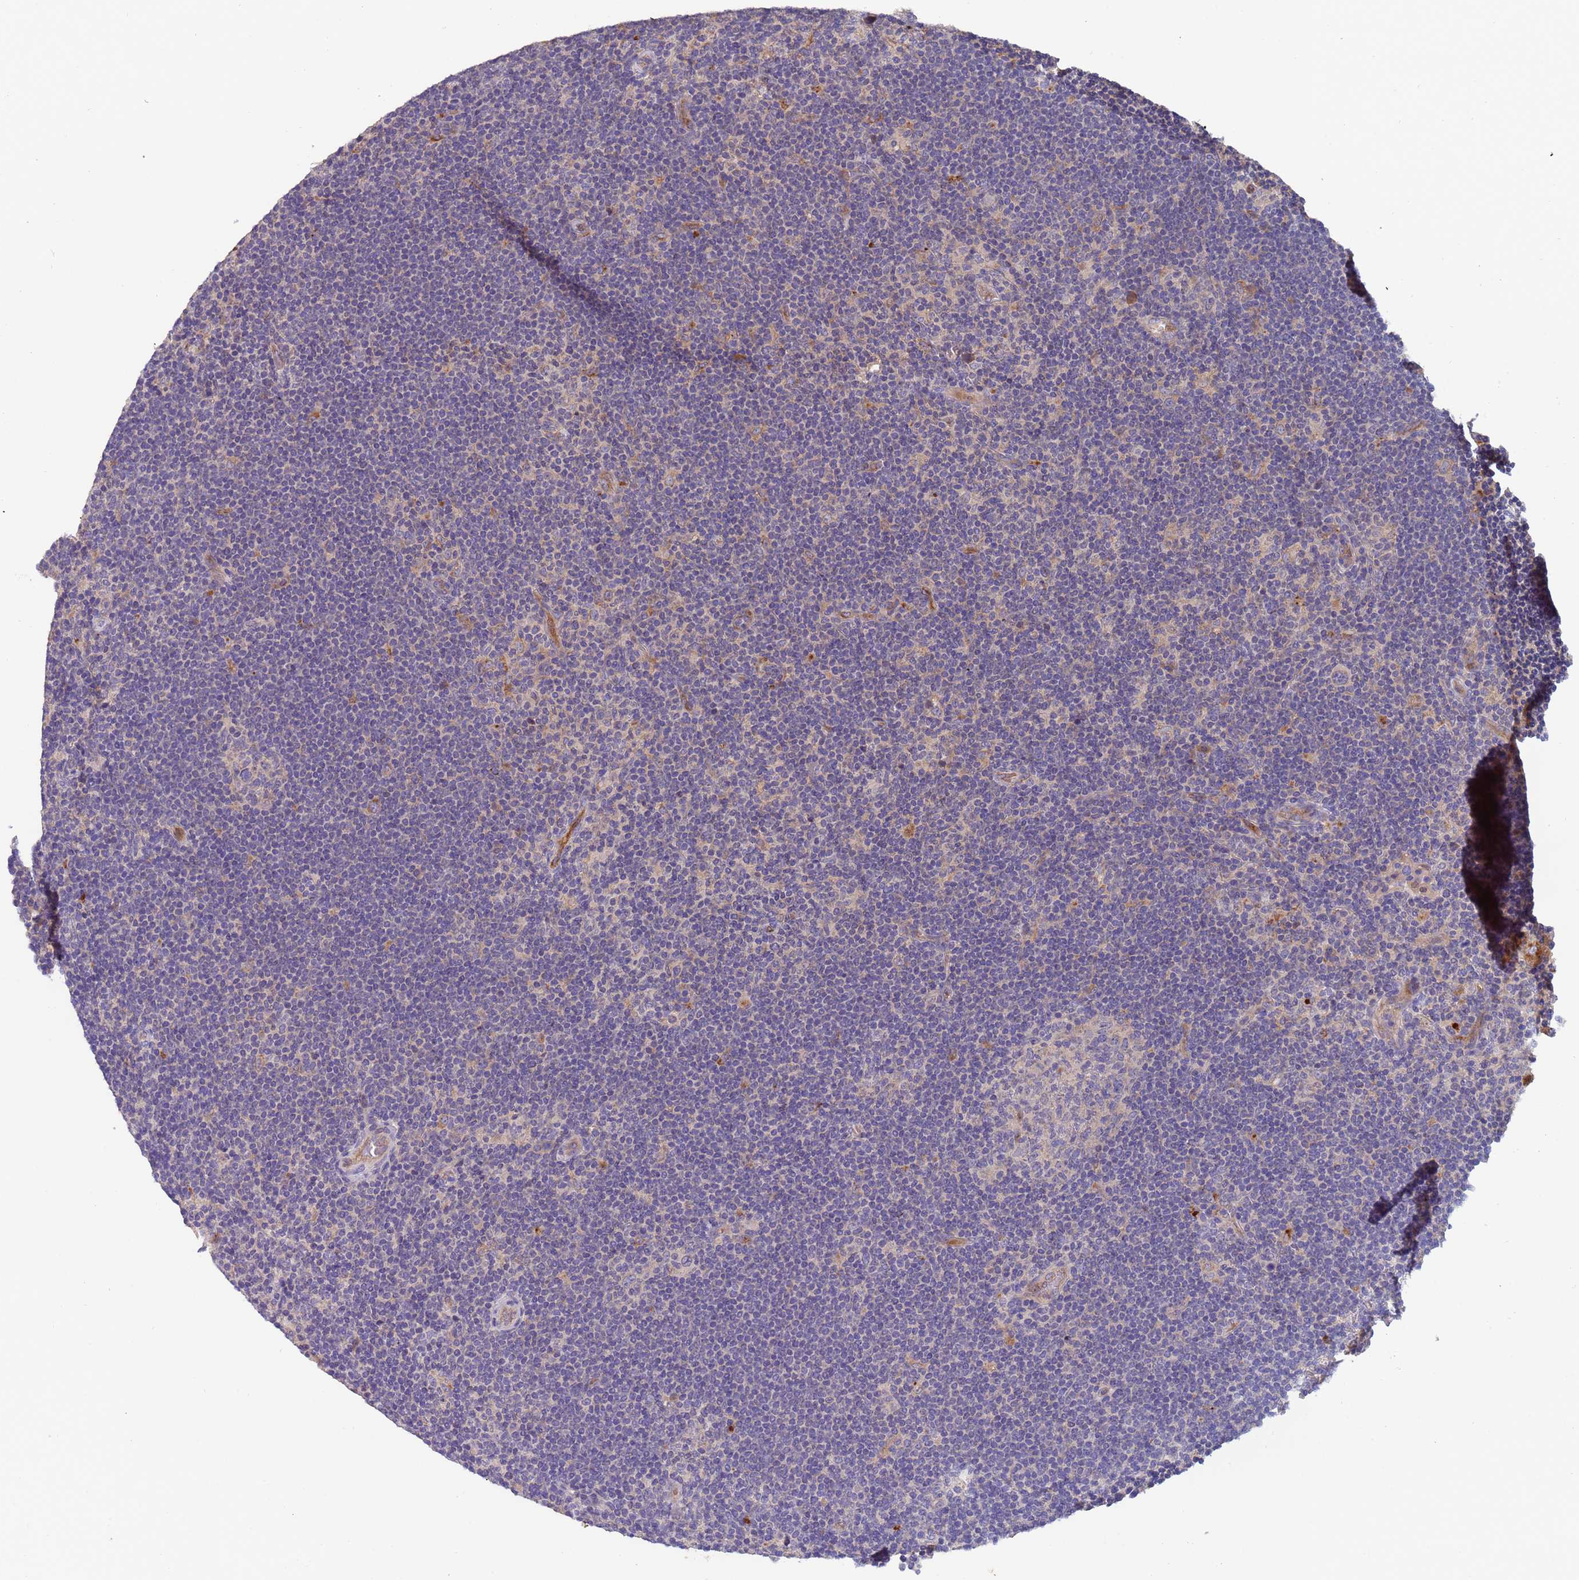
{"staining": {"intensity": "moderate", "quantity": "25%-75%", "location": "cytoplasmic/membranous"}, "tissue": "lymphoma", "cell_type": "Tumor cells", "image_type": "cancer", "snomed": [{"axis": "morphology", "description": "Hodgkin's disease, NOS"}, {"axis": "topography", "description": "Lymph node"}], "caption": "IHC (DAB (3,3'-diaminobenzidine)) staining of Hodgkin's disease demonstrates moderate cytoplasmic/membranous protein staining in approximately 25%-75% of tumor cells.", "gene": "ZNF248", "patient": {"sex": "female", "age": 57}}